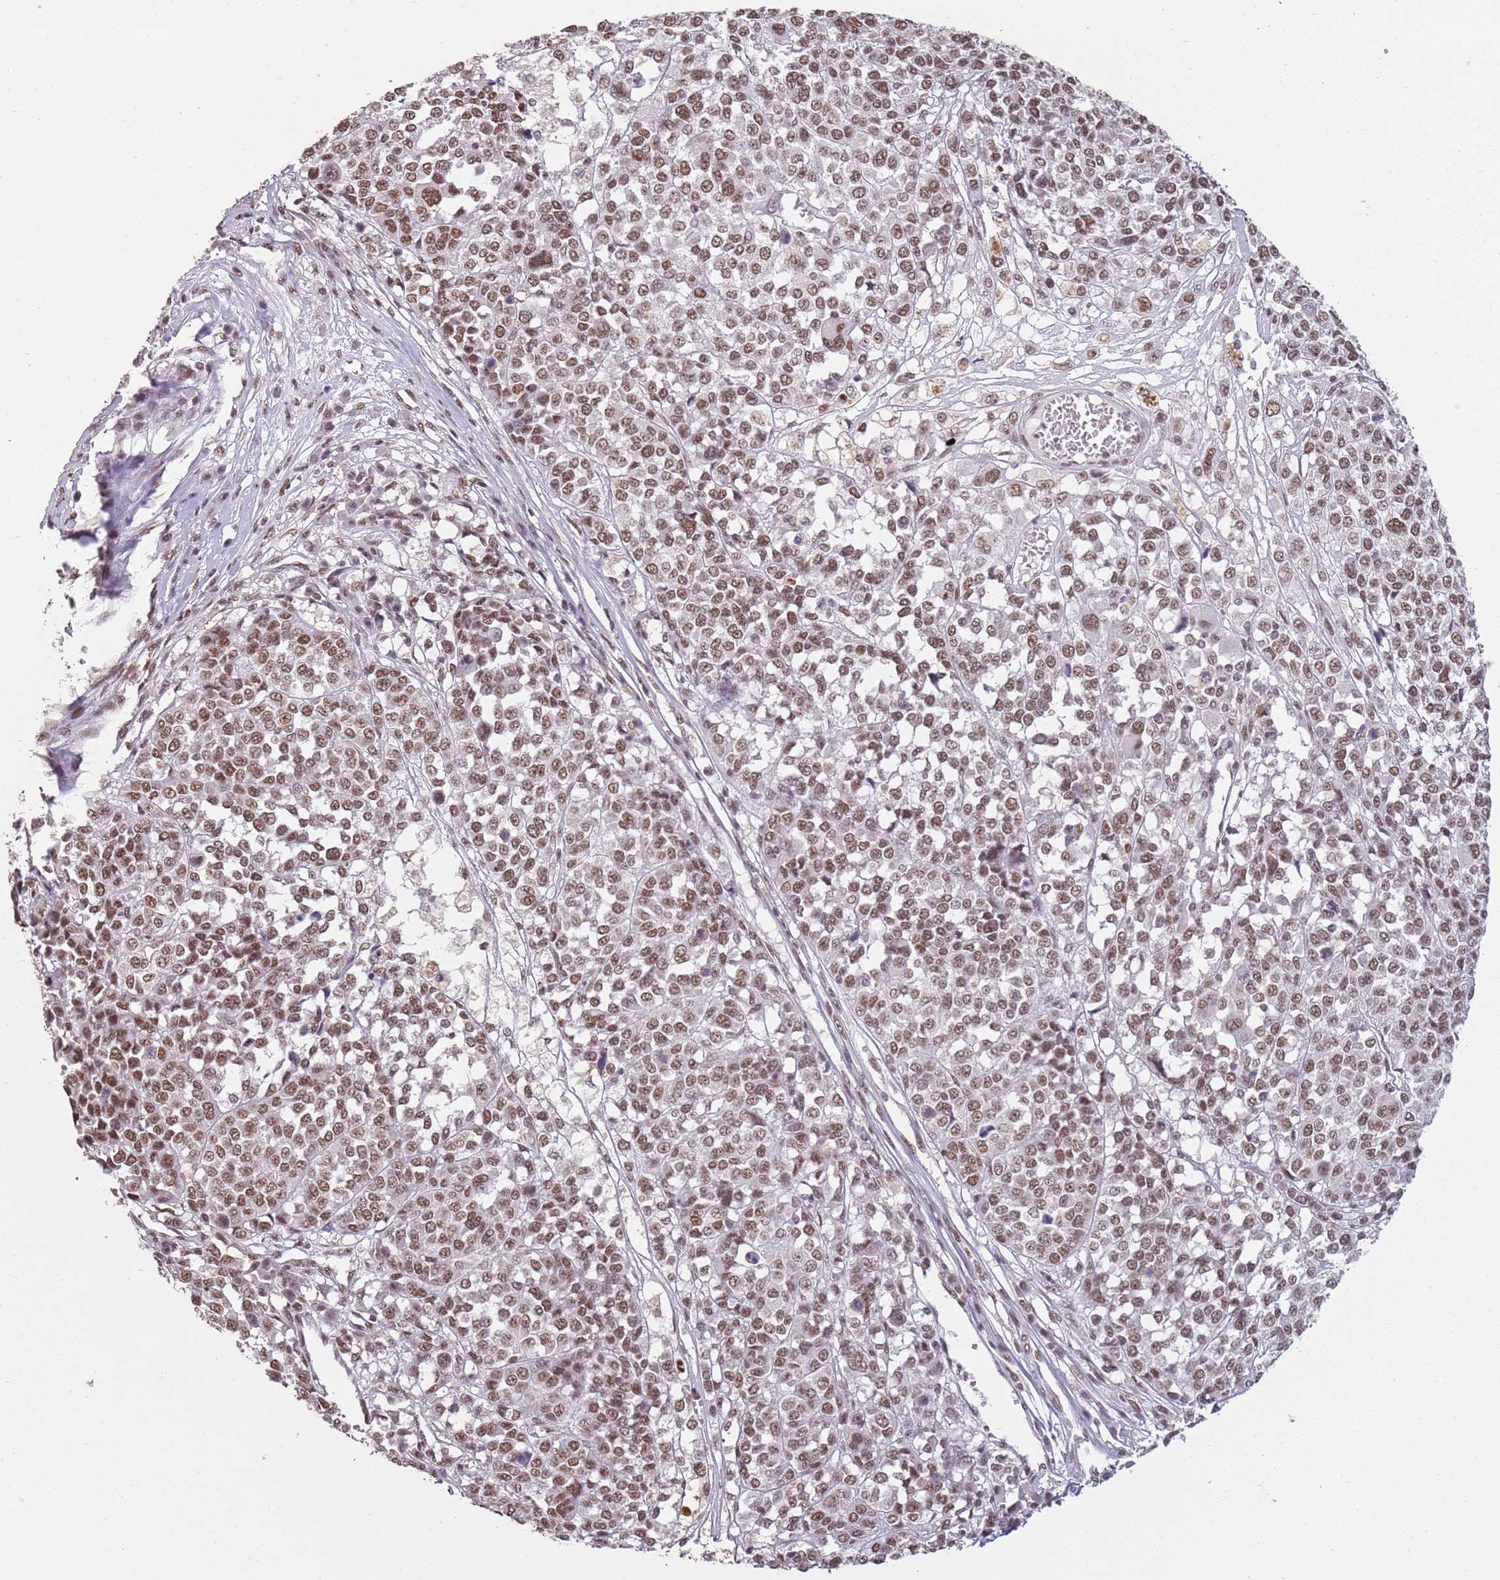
{"staining": {"intensity": "moderate", "quantity": ">75%", "location": "nuclear"}, "tissue": "melanoma", "cell_type": "Tumor cells", "image_type": "cancer", "snomed": [{"axis": "morphology", "description": "Malignant melanoma, Metastatic site"}, {"axis": "topography", "description": "Lymph node"}], "caption": "A medium amount of moderate nuclear staining is identified in approximately >75% of tumor cells in melanoma tissue. (Brightfield microscopy of DAB IHC at high magnification).", "gene": "ARL14EP", "patient": {"sex": "male", "age": 44}}